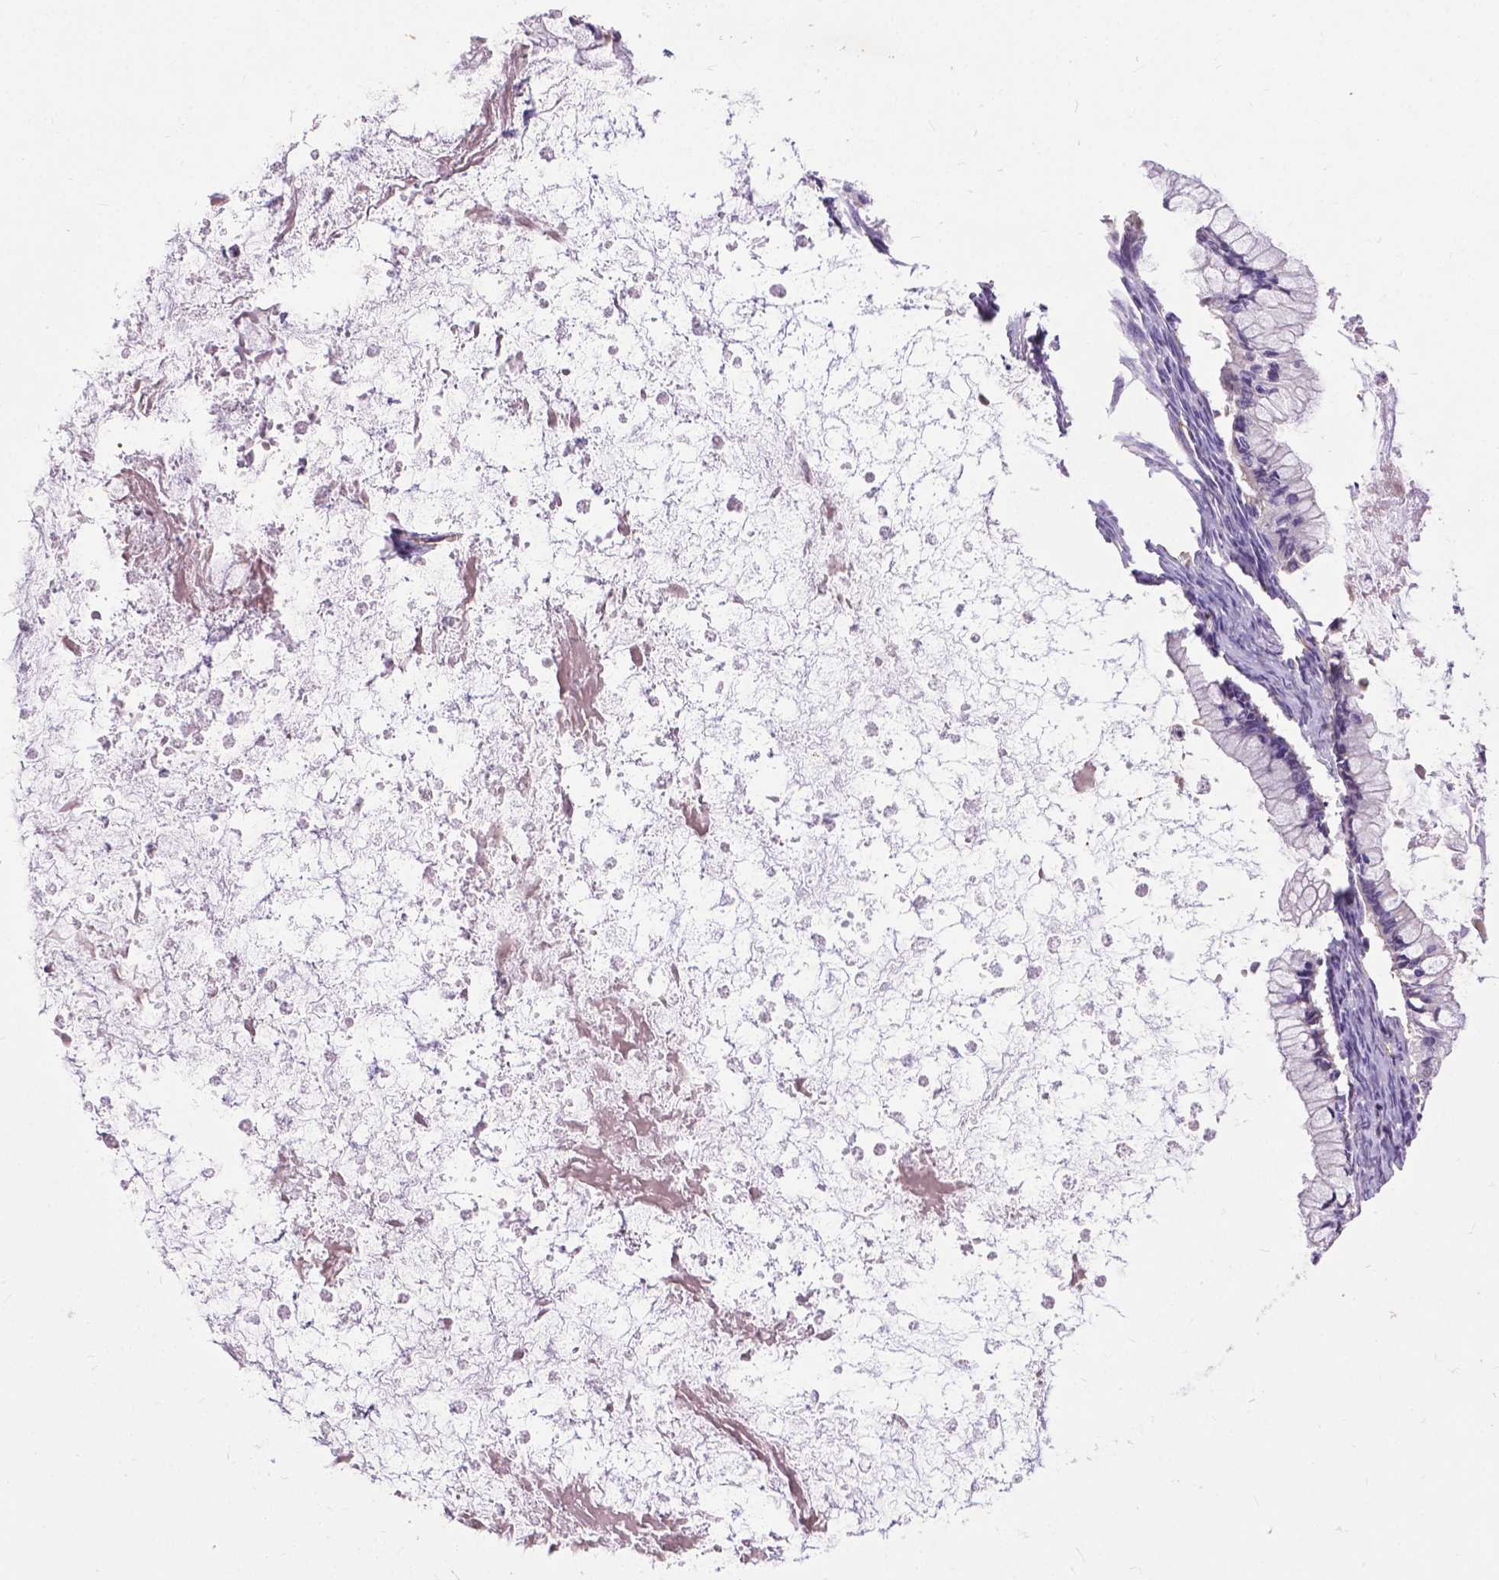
{"staining": {"intensity": "negative", "quantity": "none", "location": "none"}, "tissue": "ovarian cancer", "cell_type": "Tumor cells", "image_type": "cancer", "snomed": [{"axis": "morphology", "description": "Cystadenocarcinoma, mucinous, NOS"}, {"axis": "topography", "description": "Ovary"}], "caption": "Ovarian cancer was stained to show a protein in brown. There is no significant positivity in tumor cells.", "gene": "ZNF337", "patient": {"sex": "female", "age": 67}}